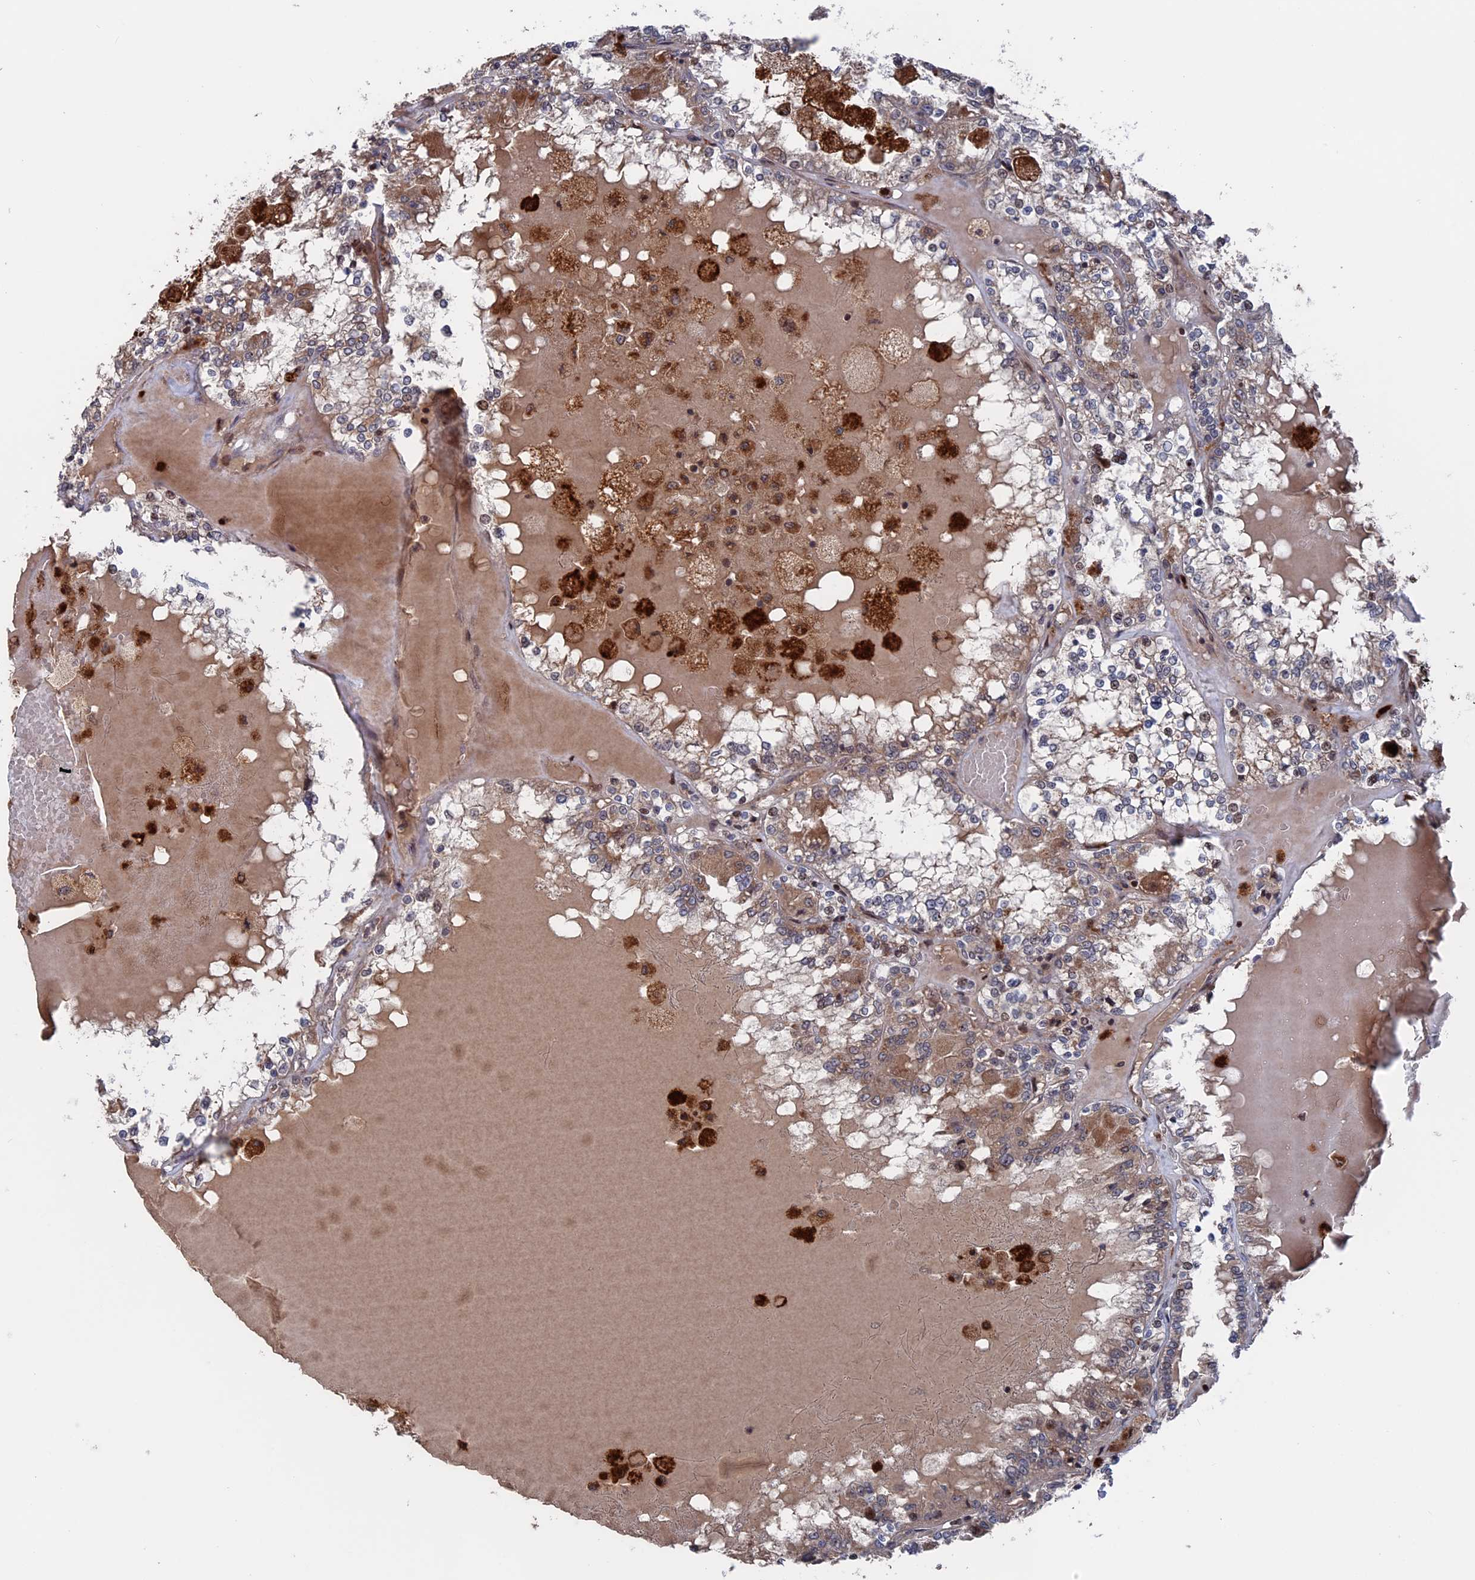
{"staining": {"intensity": "negative", "quantity": "none", "location": "none"}, "tissue": "renal cancer", "cell_type": "Tumor cells", "image_type": "cancer", "snomed": [{"axis": "morphology", "description": "Adenocarcinoma, NOS"}, {"axis": "topography", "description": "Kidney"}], "caption": "Immunohistochemistry micrograph of neoplastic tissue: human renal cancer (adenocarcinoma) stained with DAB exhibits no significant protein staining in tumor cells.", "gene": "PLA2G15", "patient": {"sex": "female", "age": 56}}